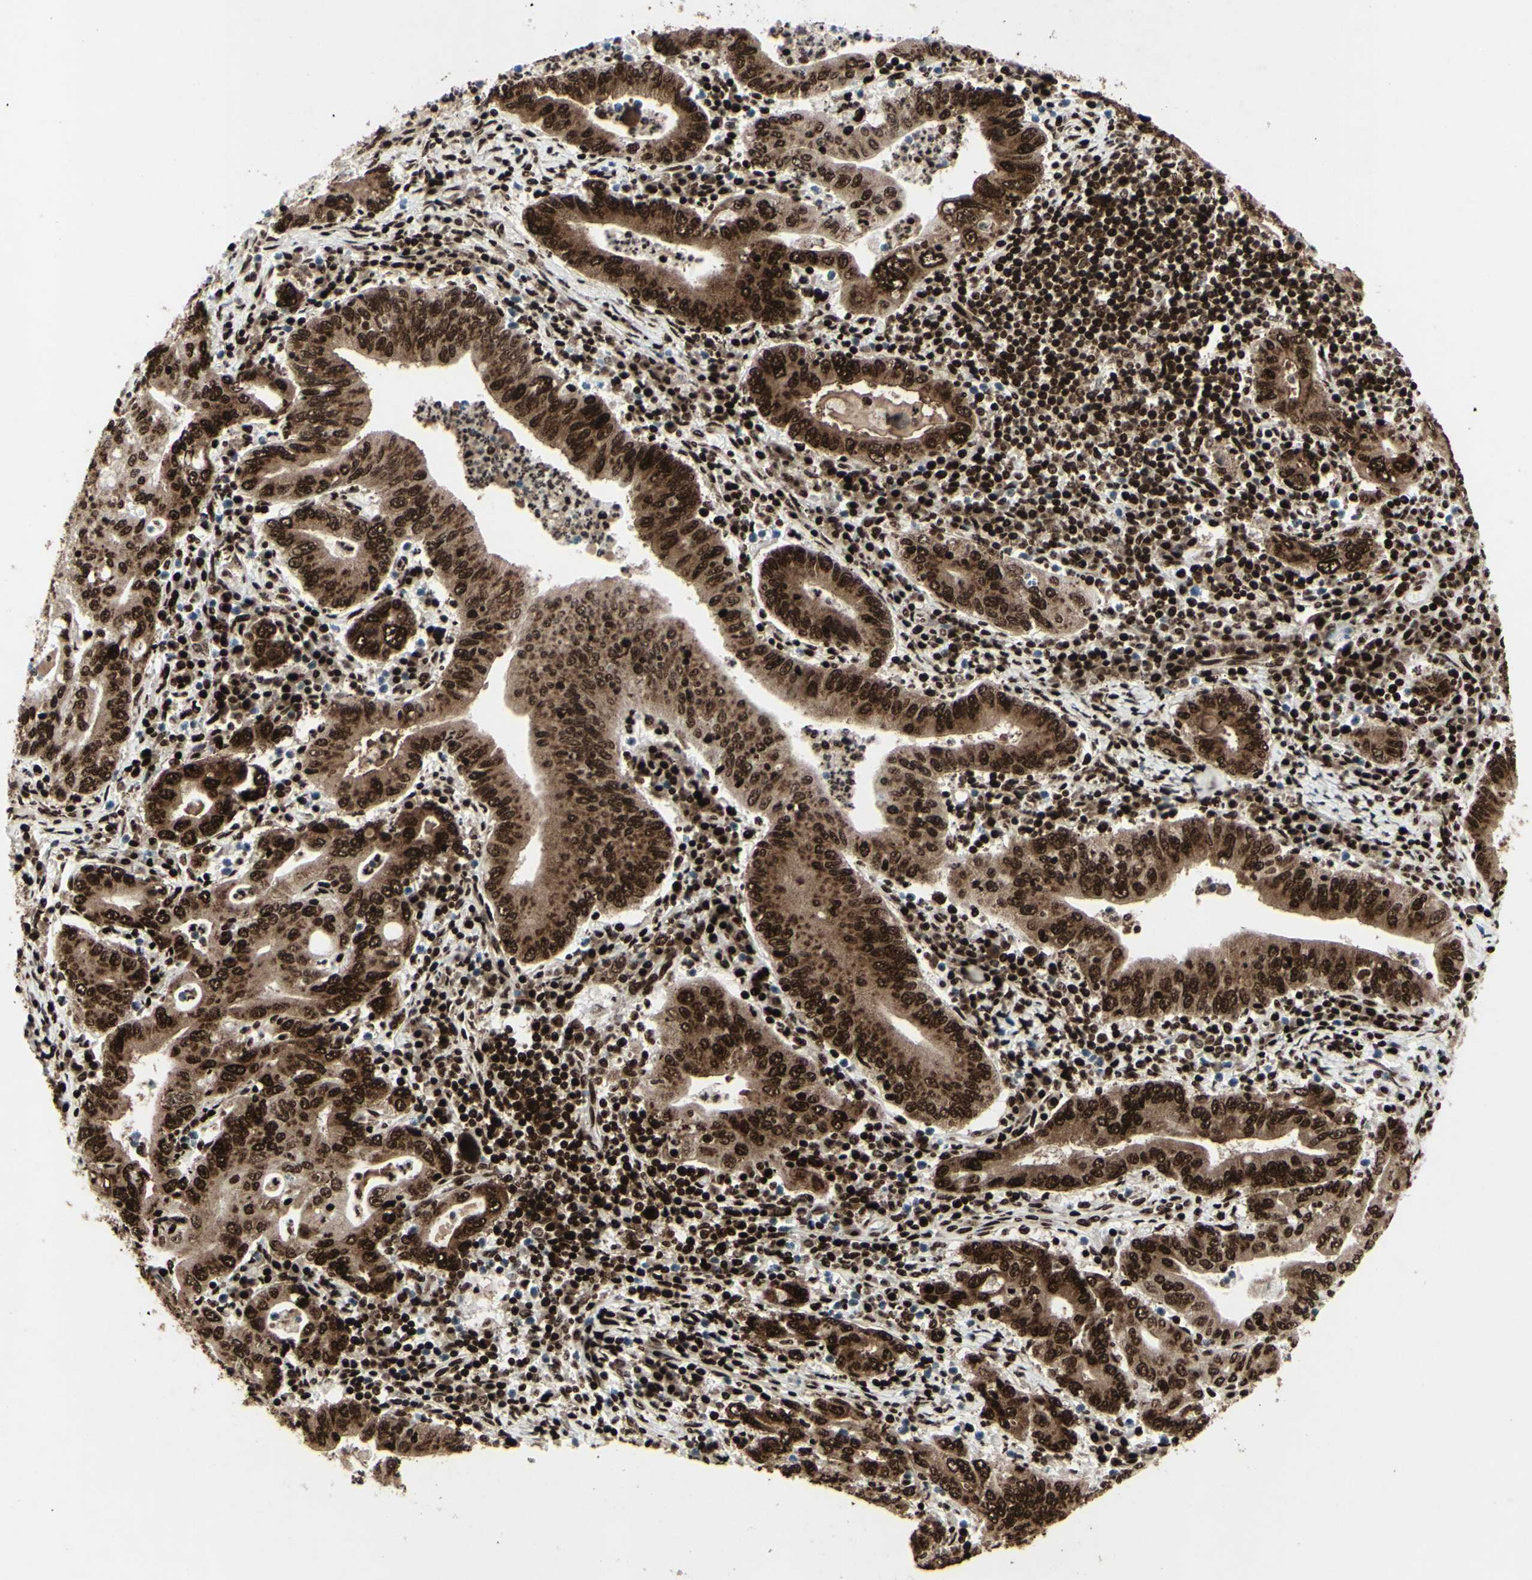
{"staining": {"intensity": "strong", "quantity": ">75%", "location": "cytoplasmic/membranous,nuclear"}, "tissue": "stomach cancer", "cell_type": "Tumor cells", "image_type": "cancer", "snomed": [{"axis": "morphology", "description": "Normal tissue, NOS"}, {"axis": "morphology", "description": "Adenocarcinoma, NOS"}, {"axis": "topography", "description": "Esophagus"}, {"axis": "topography", "description": "Stomach, upper"}, {"axis": "topography", "description": "Peripheral nerve tissue"}], "caption": "A brown stain highlights strong cytoplasmic/membranous and nuclear positivity of a protein in stomach cancer tumor cells.", "gene": "U2AF2", "patient": {"sex": "male", "age": 62}}